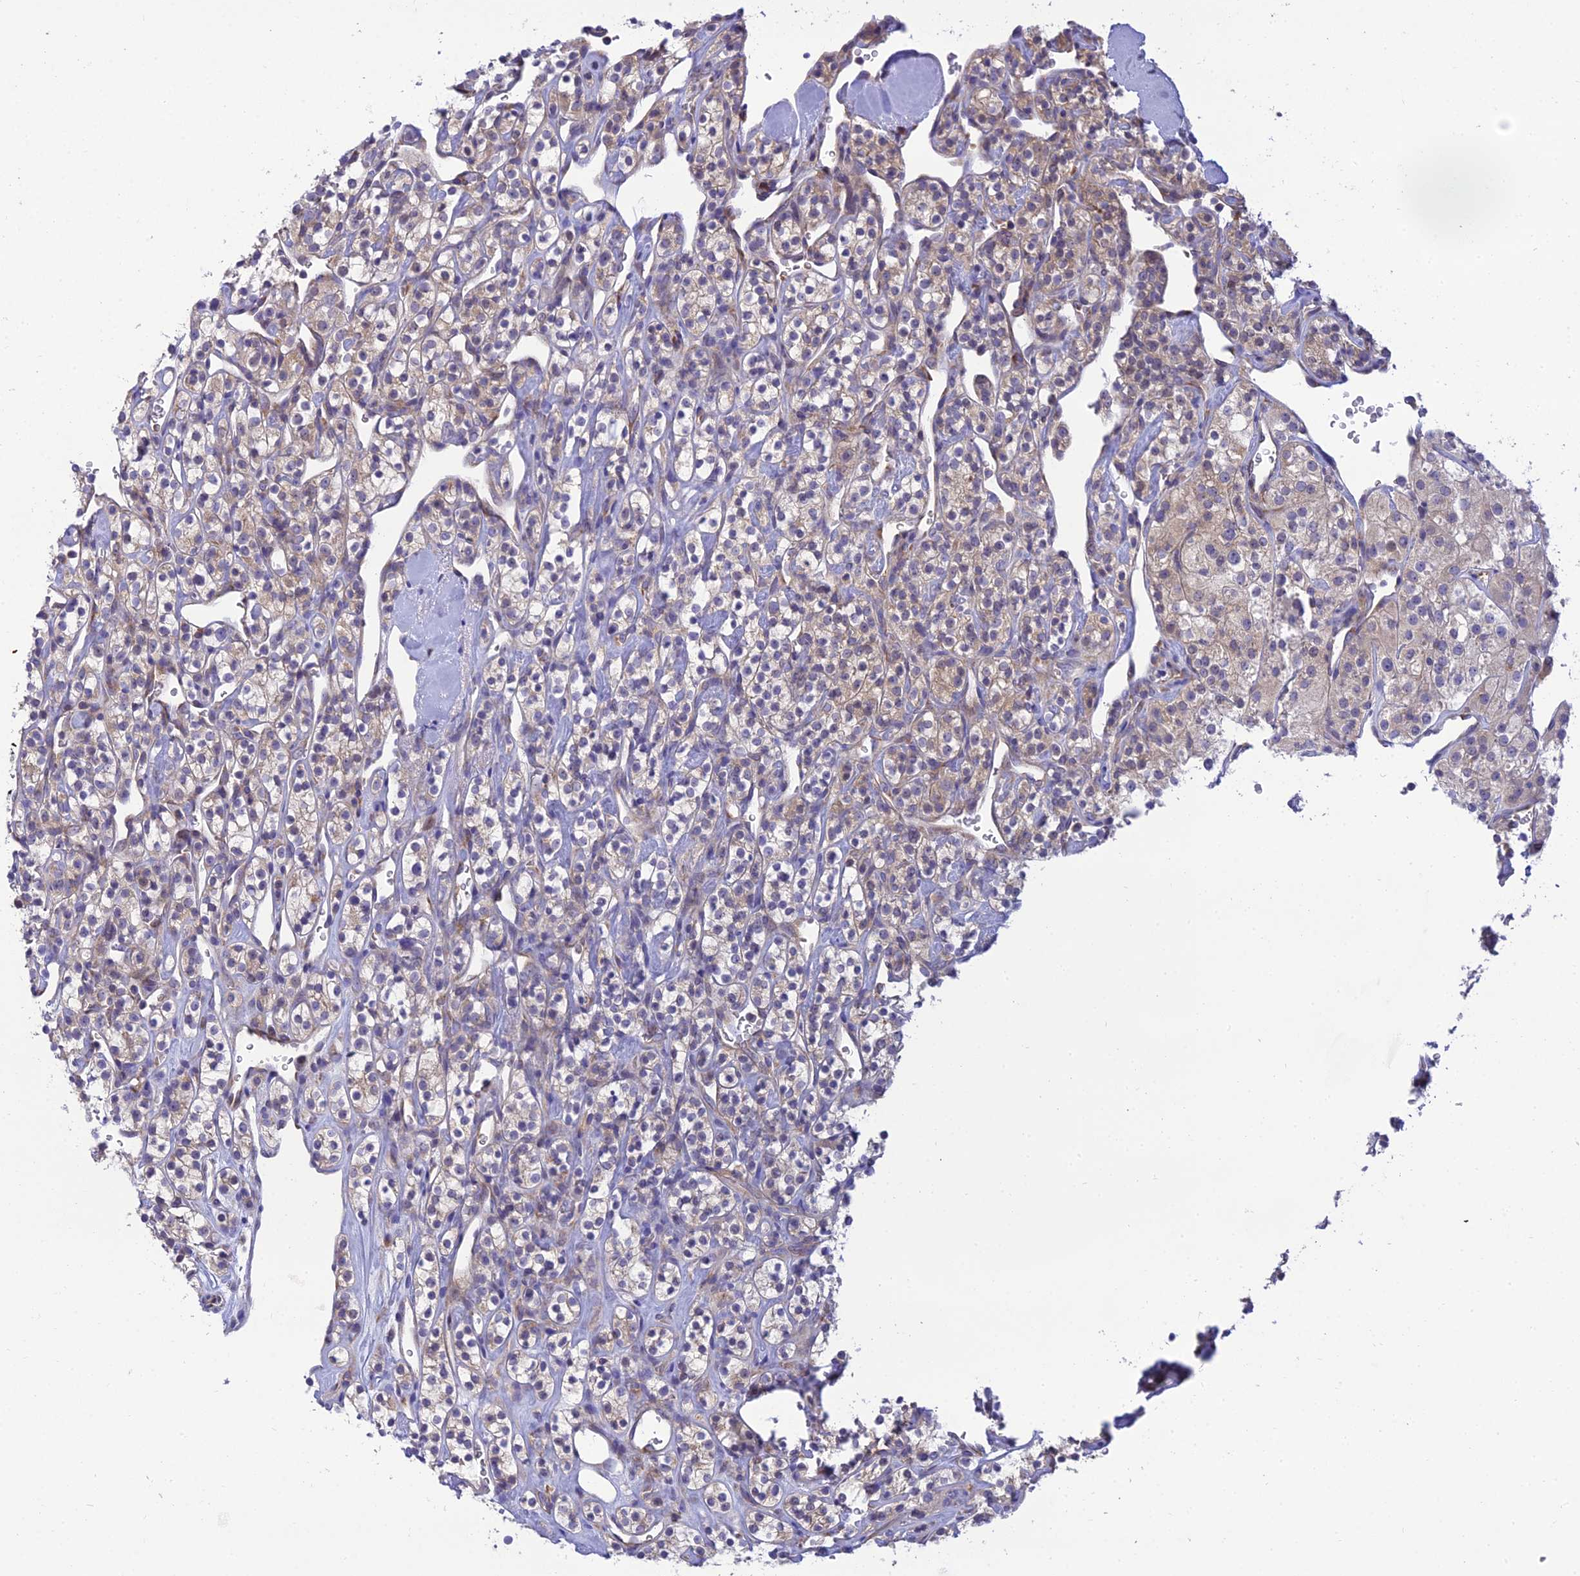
{"staining": {"intensity": "weak", "quantity": "25%-75%", "location": "cytoplasmic/membranous"}, "tissue": "renal cancer", "cell_type": "Tumor cells", "image_type": "cancer", "snomed": [{"axis": "morphology", "description": "Adenocarcinoma, NOS"}, {"axis": "topography", "description": "Kidney"}], "caption": "An IHC image of tumor tissue is shown. Protein staining in brown shows weak cytoplasmic/membranous positivity in renal cancer (adenocarcinoma) within tumor cells.", "gene": "CLCN7", "patient": {"sex": "male", "age": 77}}